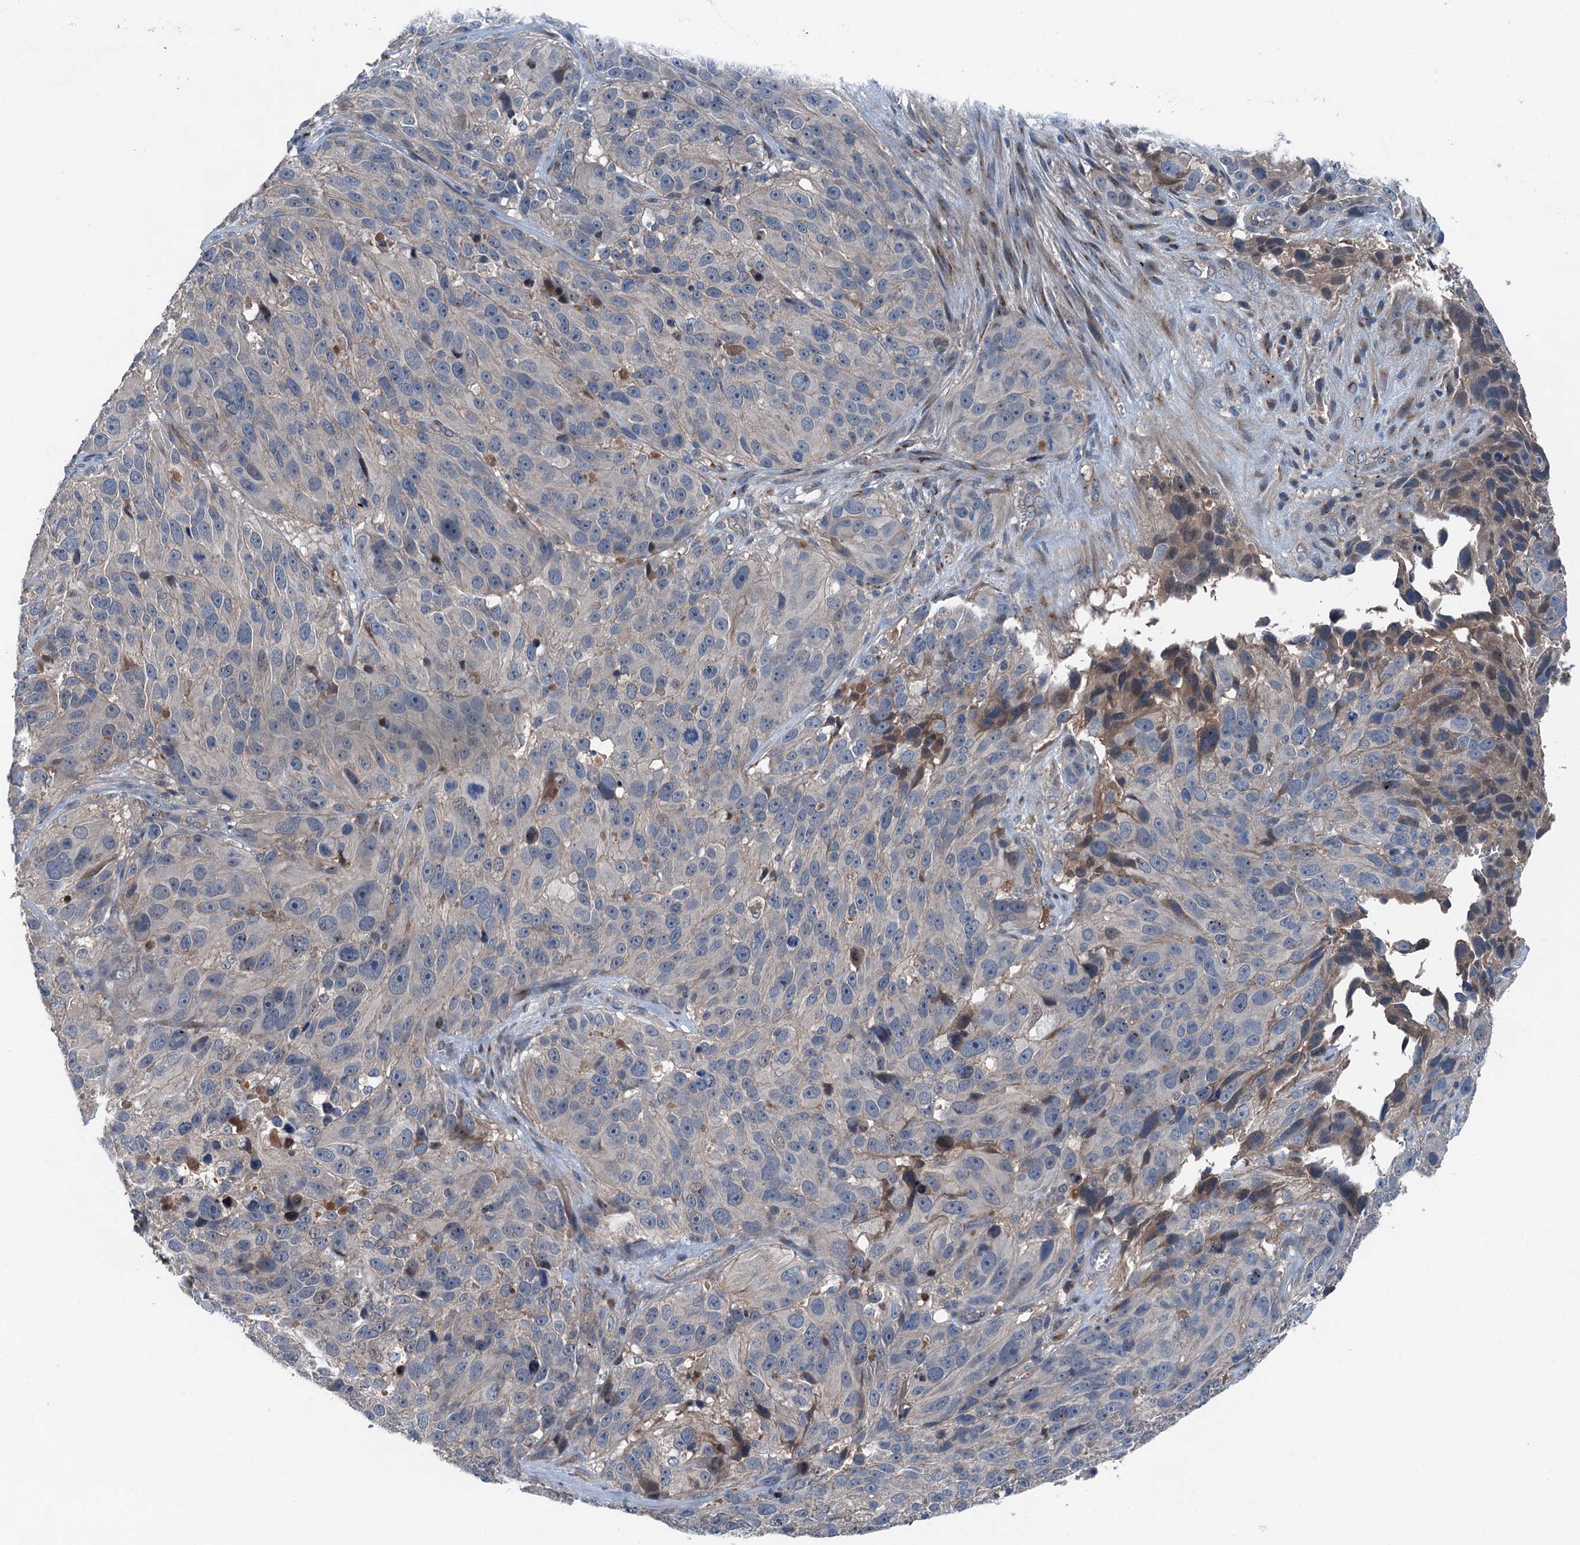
{"staining": {"intensity": "negative", "quantity": "none", "location": "none"}, "tissue": "melanoma", "cell_type": "Tumor cells", "image_type": "cancer", "snomed": [{"axis": "morphology", "description": "Malignant melanoma, NOS"}, {"axis": "topography", "description": "Skin"}], "caption": "Tumor cells show no significant positivity in malignant melanoma.", "gene": "SLC2A10", "patient": {"sex": "male", "age": 84}}